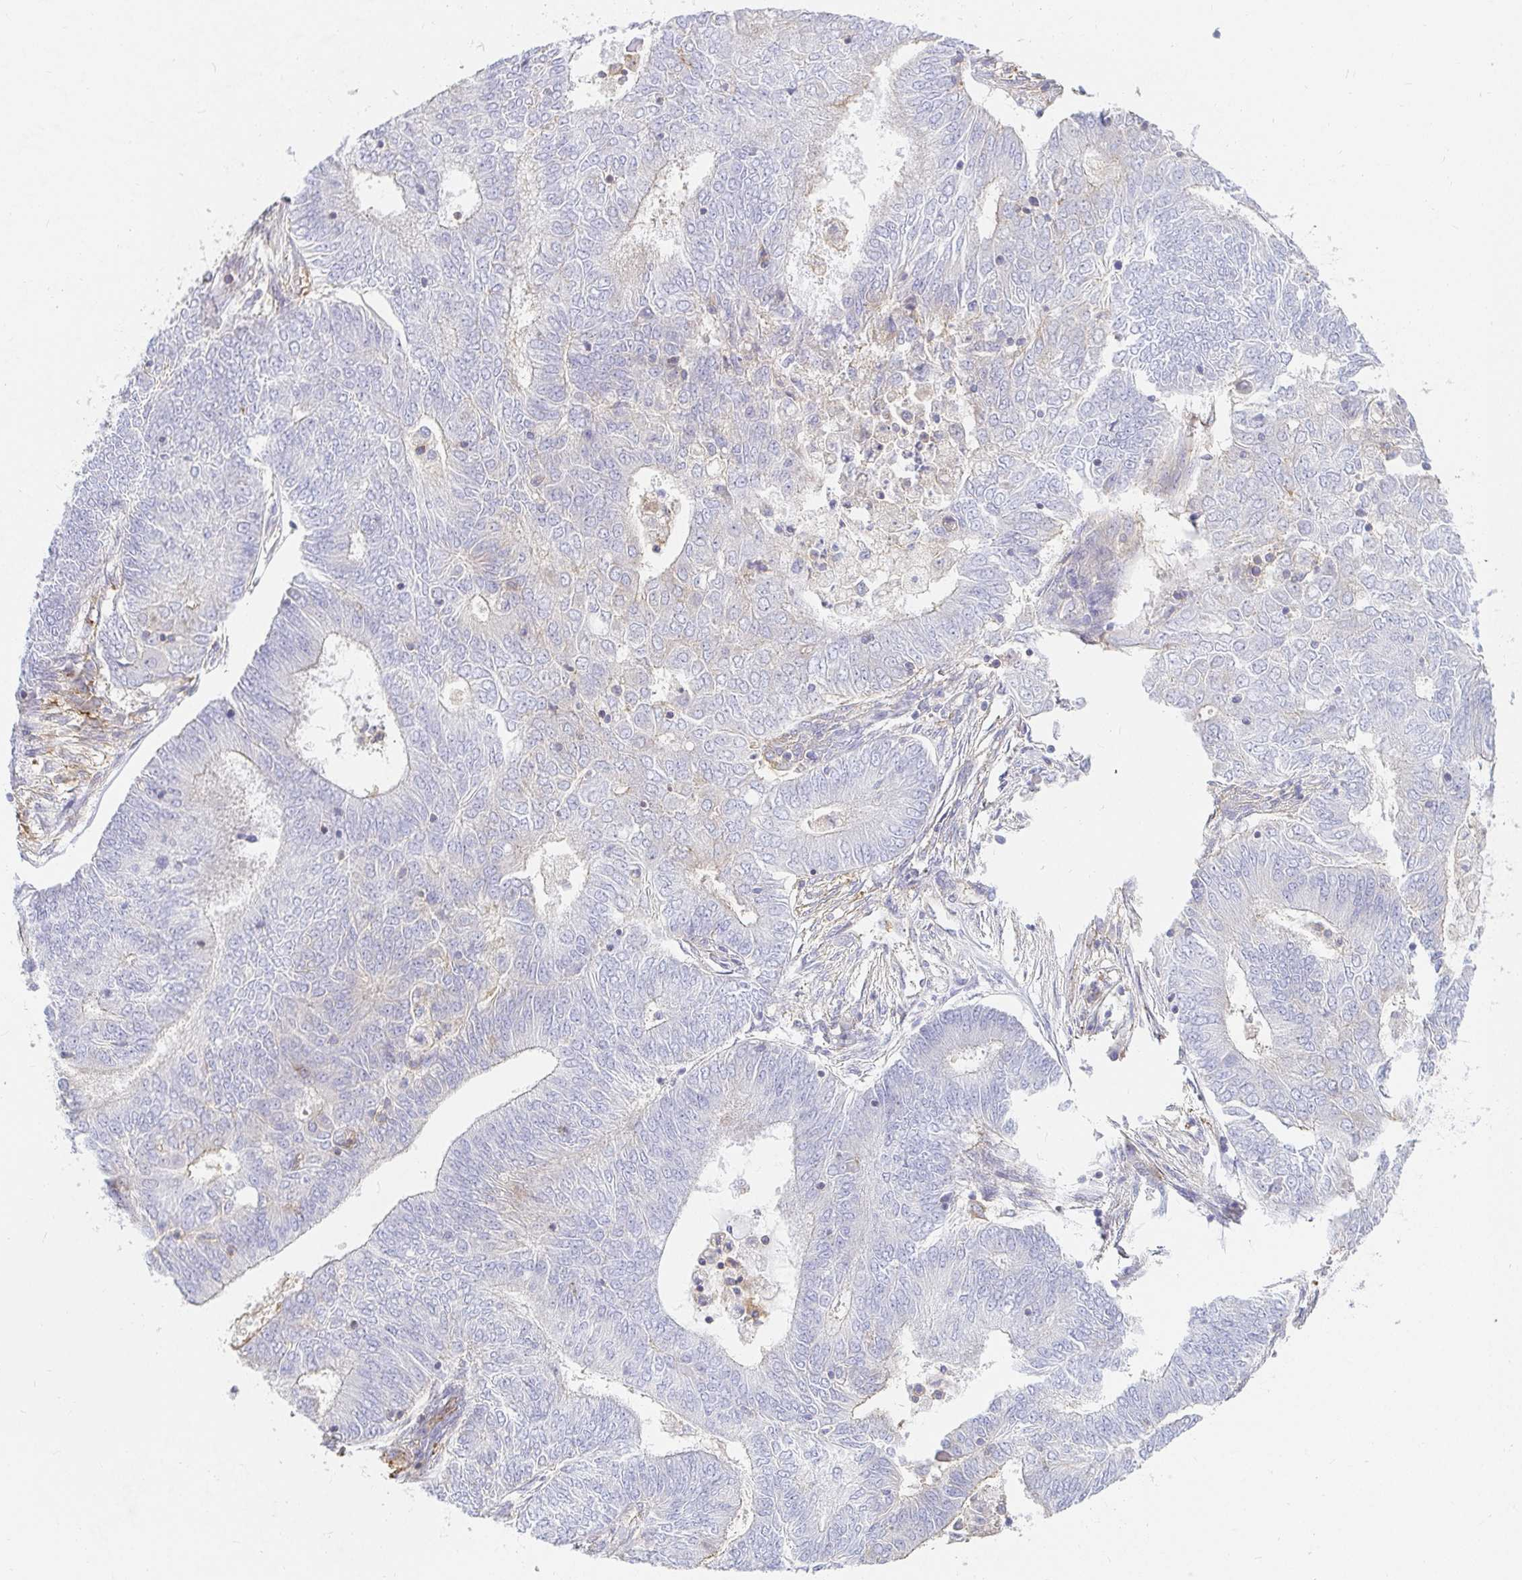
{"staining": {"intensity": "weak", "quantity": "<25%", "location": "cytoplasmic/membranous"}, "tissue": "endometrial cancer", "cell_type": "Tumor cells", "image_type": "cancer", "snomed": [{"axis": "morphology", "description": "Adenocarcinoma, NOS"}, {"axis": "topography", "description": "Endometrium"}], "caption": "Tumor cells are negative for brown protein staining in adenocarcinoma (endometrial).", "gene": "TSPAN19", "patient": {"sex": "female", "age": 62}}